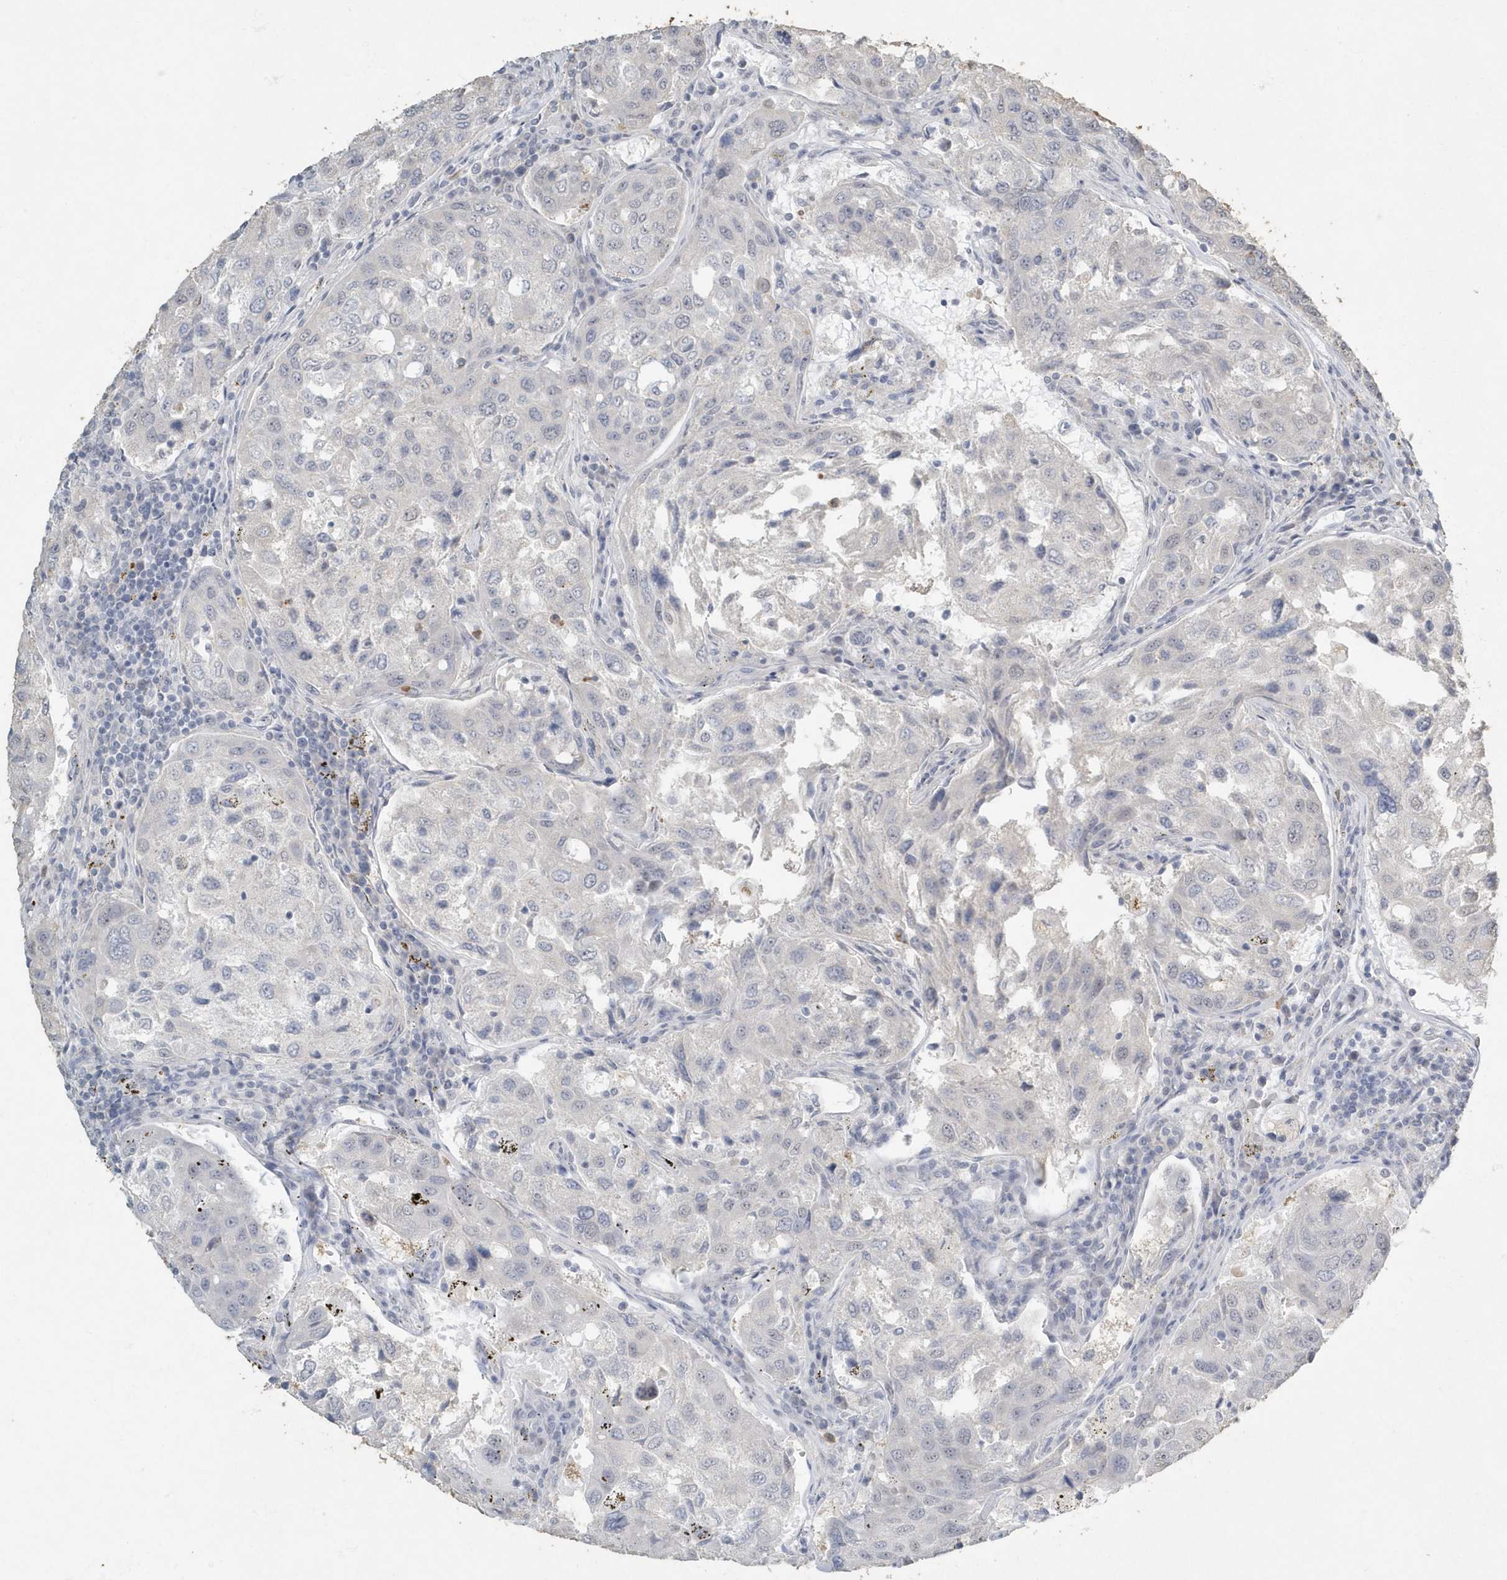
{"staining": {"intensity": "negative", "quantity": "none", "location": "none"}, "tissue": "urothelial cancer", "cell_type": "Tumor cells", "image_type": "cancer", "snomed": [{"axis": "morphology", "description": "Urothelial carcinoma, High grade"}, {"axis": "topography", "description": "Lymph node"}, {"axis": "topography", "description": "Urinary bladder"}], "caption": "Tumor cells show no significant protein positivity in urothelial carcinoma (high-grade). (Immunohistochemistry, brightfield microscopy, high magnification).", "gene": "MYOT", "patient": {"sex": "male", "age": 51}}